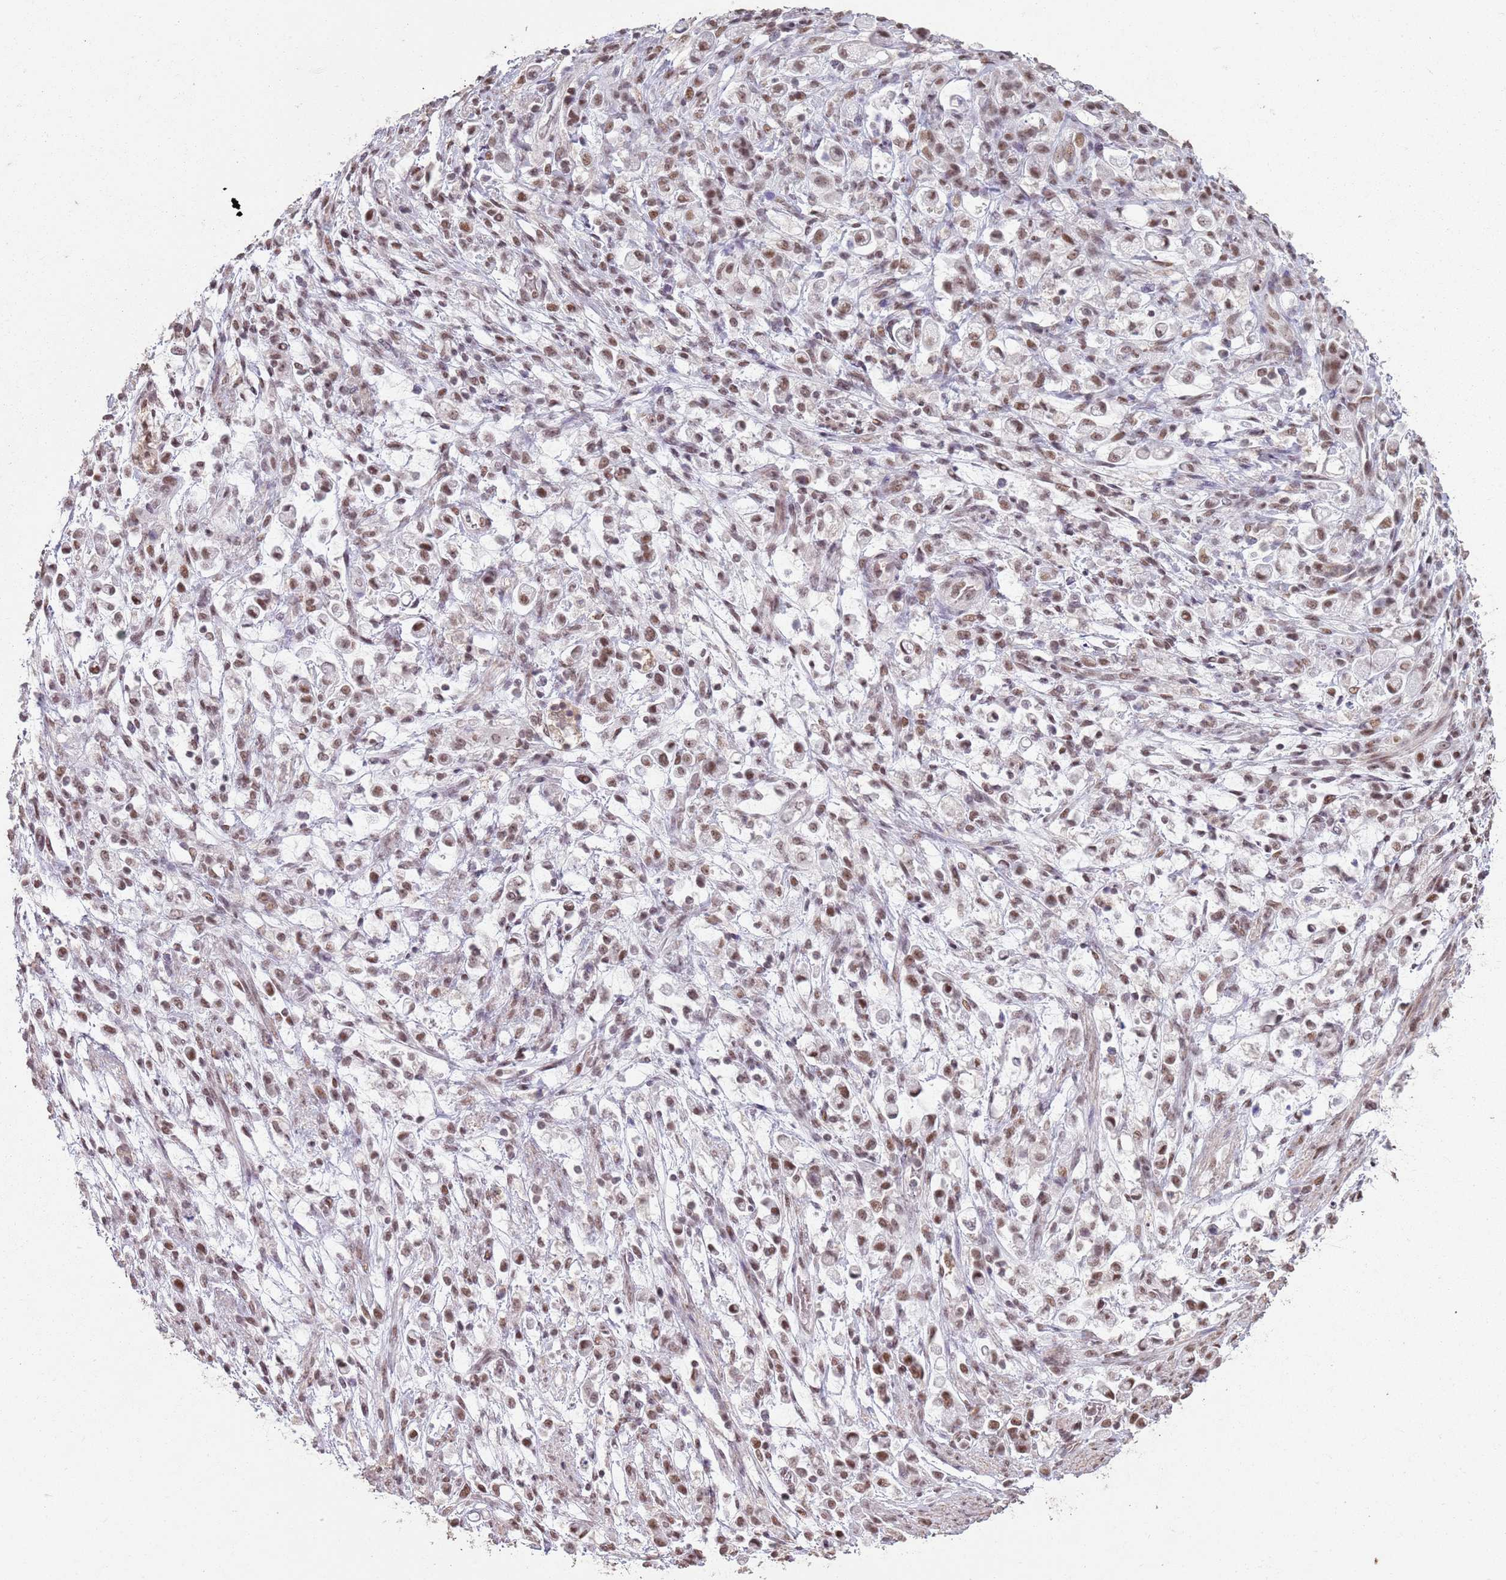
{"staining": {"intensity": "moderate", "quantity": ">75%", "location": "nuclear"}, "tissue": "stomach cancer", "cell_type": "Tumor cells", "image_type": "cancer", "snomed": [{"axis": "morphology", "description": "Adenocarcinoma, NOS"}, {"axis": "topography", "description": "Stomach"}], "caption": "This image displays immunohistochemistry staining of human stomach cancer, with medium moderate nuclear staining in about >75% of tumor cells.", "gene": "ARL14EP", "patient": {"sex": "female", "age": 60}}